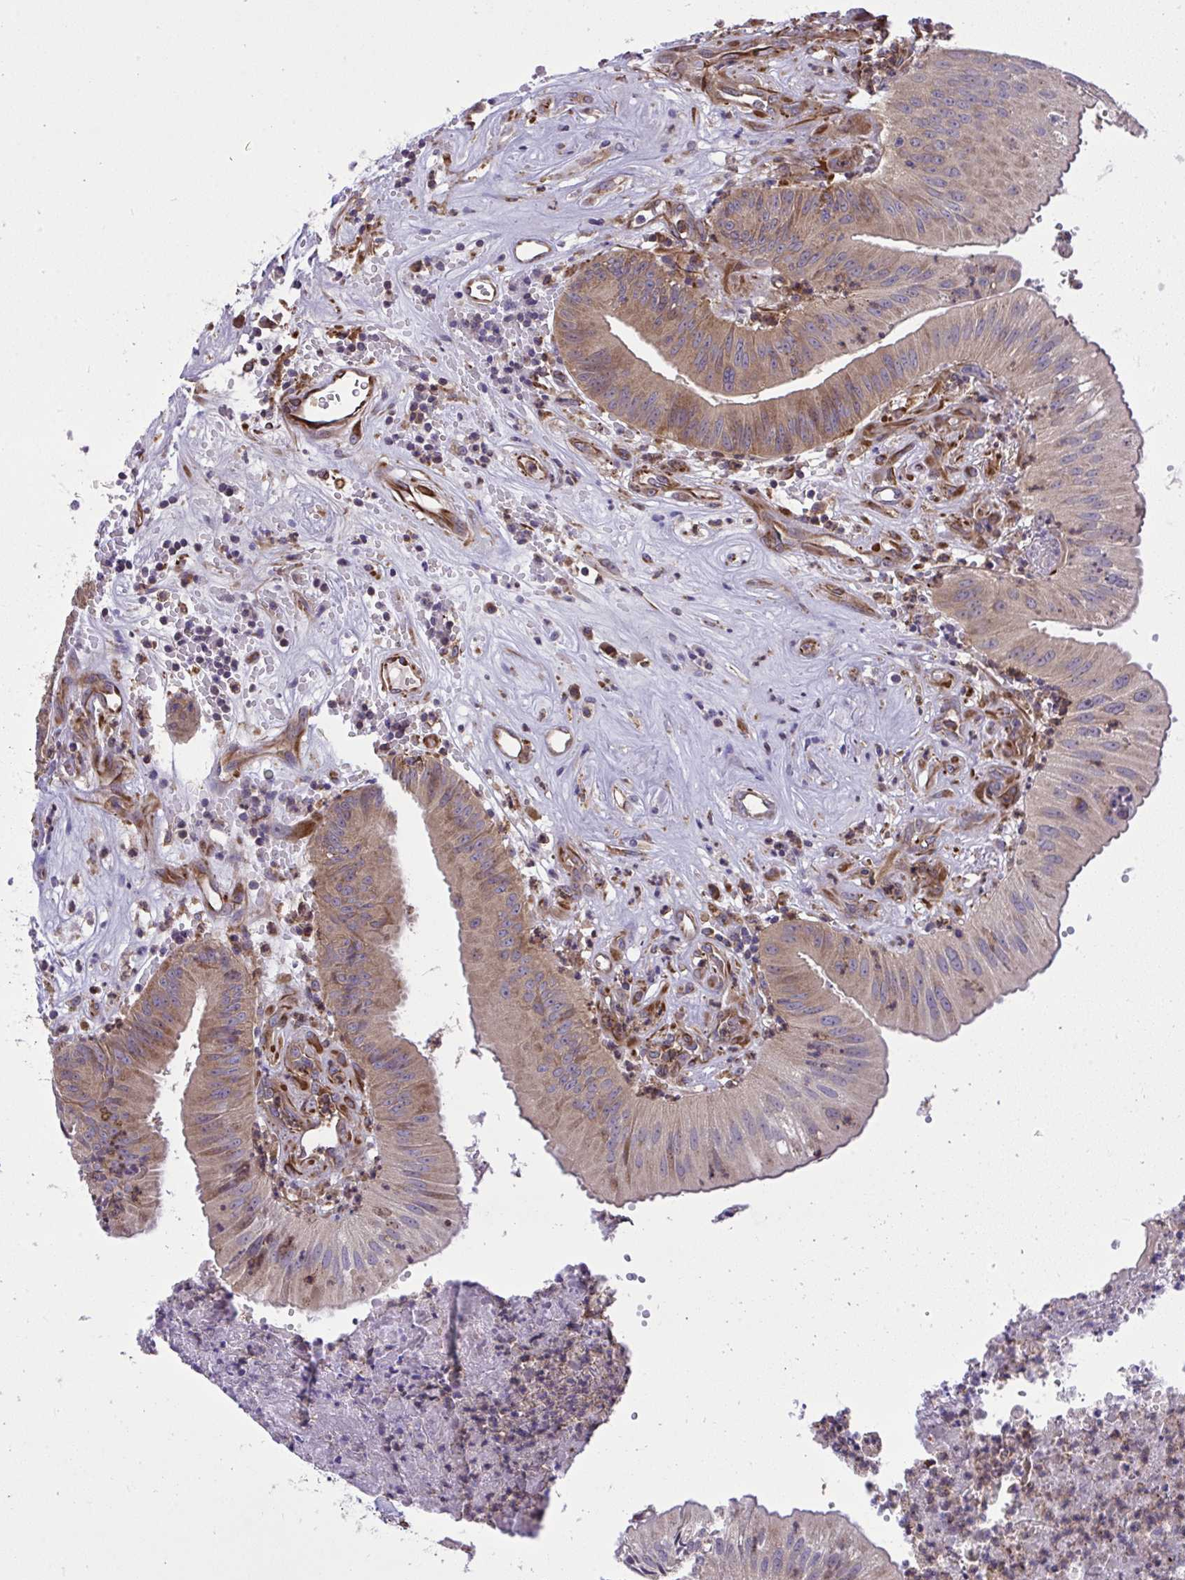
{"staining": {"intensity": "weak", "quantity": "25%-75%", "location": "cytoplasmic/membranous"}, "tissue": "head and neck cancer", "cell_type": "Tumor cells", "image_type": "cancer", "snomed": [{"axis": "morphology", "description": "Adenocarcinoma, NOS"}, {"axis": "topography", "description": "Head-Neck"}], "caption": "Immunohistochemistry (IHC) of human head and neck adenocarcinoma shows low levels of weak cytoplasmic/membranous staining in approximately 25%-75% of tumor cells.", "gene": "PAIP2", "patient": {"sex": "male", "age": 44}}